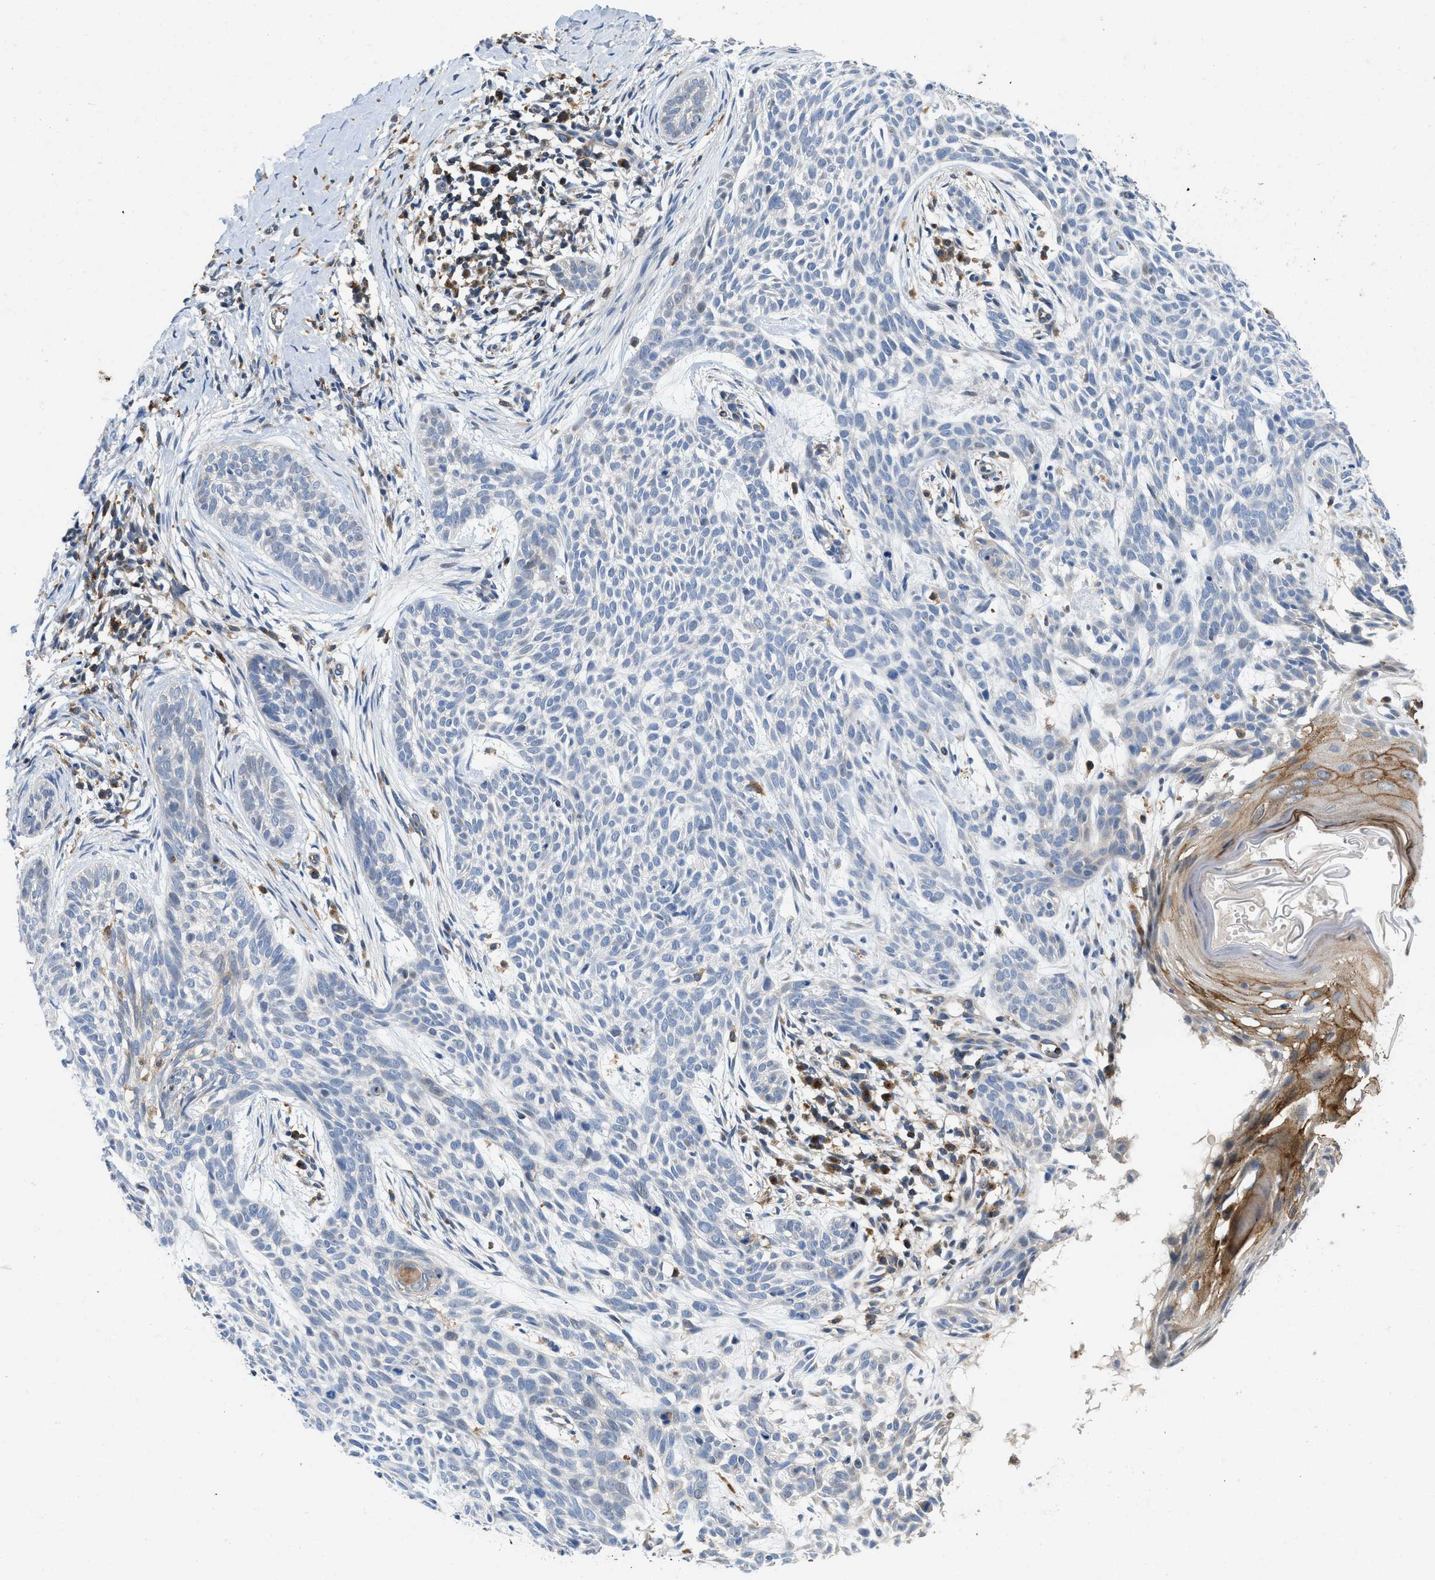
{"staining": {"intensity": "negative", "quantity": "none", "location": "none"}, "tissue": "skin cancer", "cell_type": "Tumor cells", "image_type": "cancer", "snomed": [{"axis": "morphology", "description": "Basal cell carcinoma"}, {"axis": "topography", "description": "Skin"}], "caption": "Skin cancer stained for a protein using immunohistochemistry (IHC) demonstrates no expression tumor cells.", "gene": "ENPP4", "patient": {"sex": "female", "age": 59}}